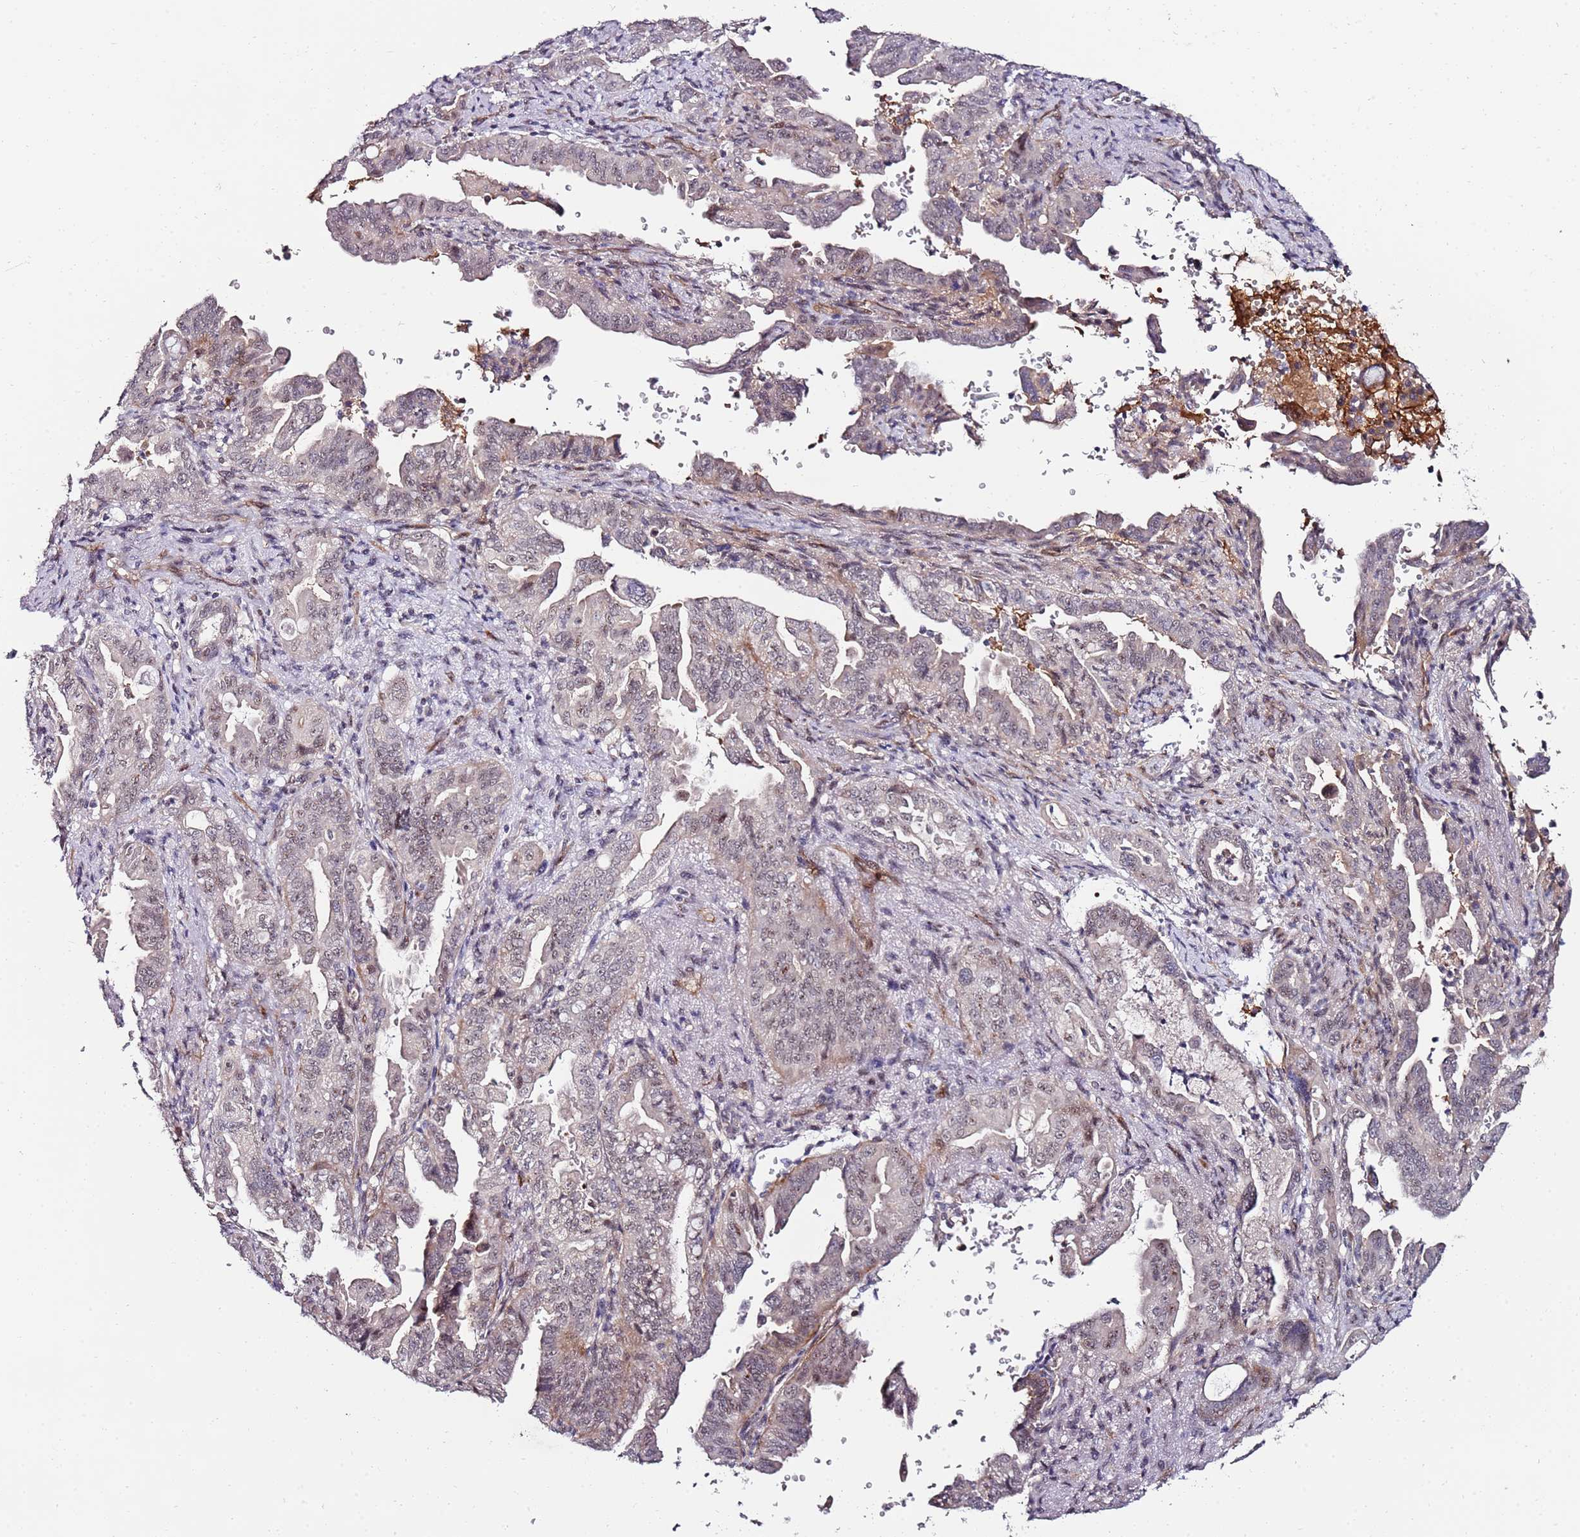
{"staining": {"intensity": "weak", "quantity": "<25%", "location": "nuclear"}, "tissue": "pancreatic cancer", "cell_type": "Tumor cells", "image_type": "cancer", "snomed": [{"axis": "morphology", "description": "Adenocarcinoma, NOS"}, {"axis": "topography", "description": "Pancreas"}], "caption": "This is an immunohistochemistry histopathology image of adenocarcinoma (pancreatic). There is no positivity in tumor cells.", "gene": "DUSP28", "patient": {"sex": "male", "age": 70}}